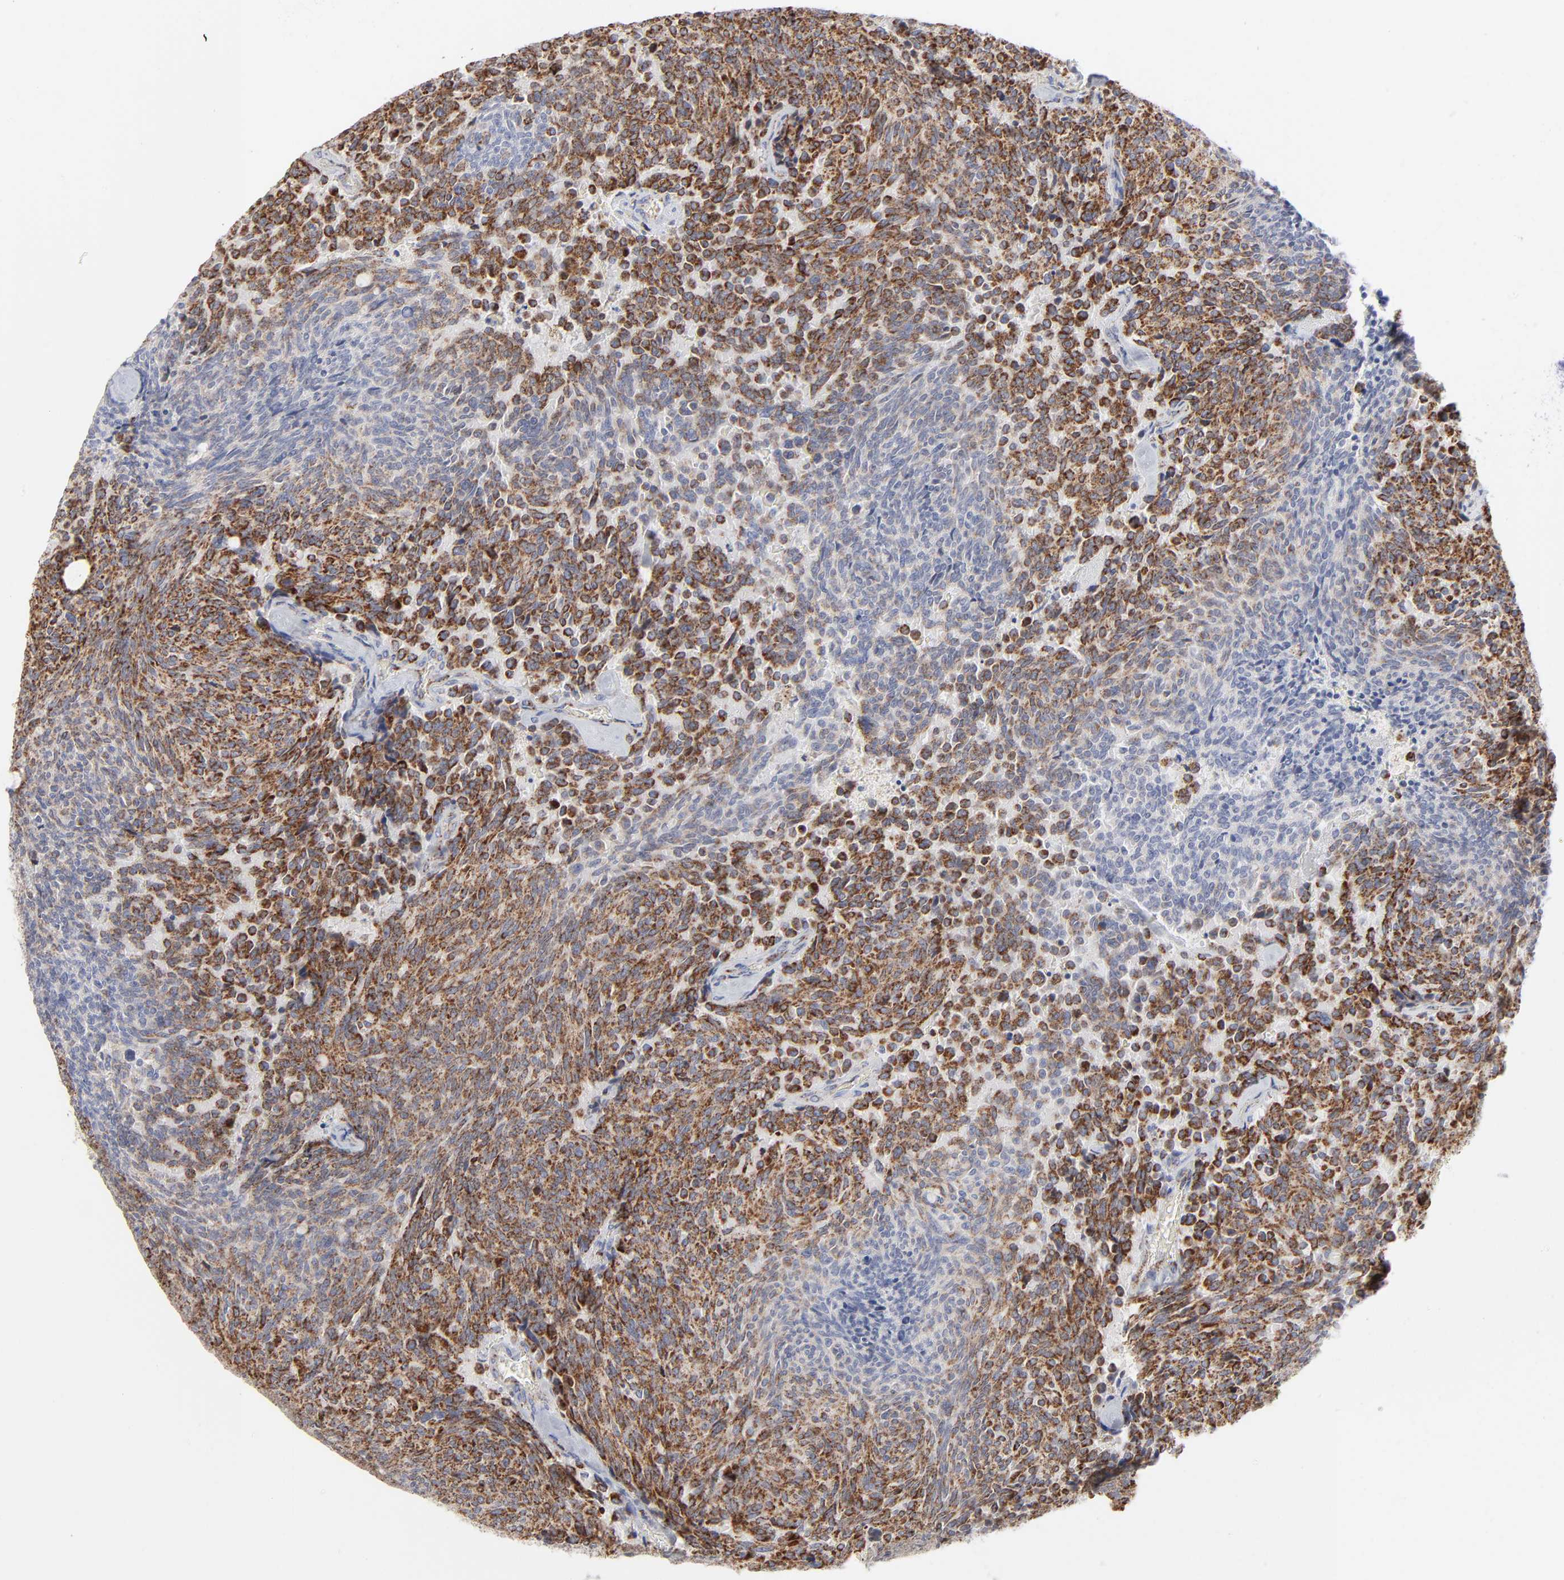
{"staining": {"intensity": "strong", "quantity": ">75%", "location": "cytoplasmic/membranous"}, "tissue": "carcinoid", "cell_type": "Tumor cells", "image_type": "cancer", "snomed": [{"axis": "morphology", "description": "Carcinoid, malignant, NOS"}, {"axis": "topography", "description": "Pancreas"}], "caption": "Strong cytoplasmic/membranous protein staining is appreciated in approximately >75% of tumor cells in carcinoid. The protein of interest is stained brown, and the nuclei are stained in blue (DAB IHC with brightfield microscopy, high magnification).", "gene": "ASB3", "patient": {"sex": "female", "age": 54}}